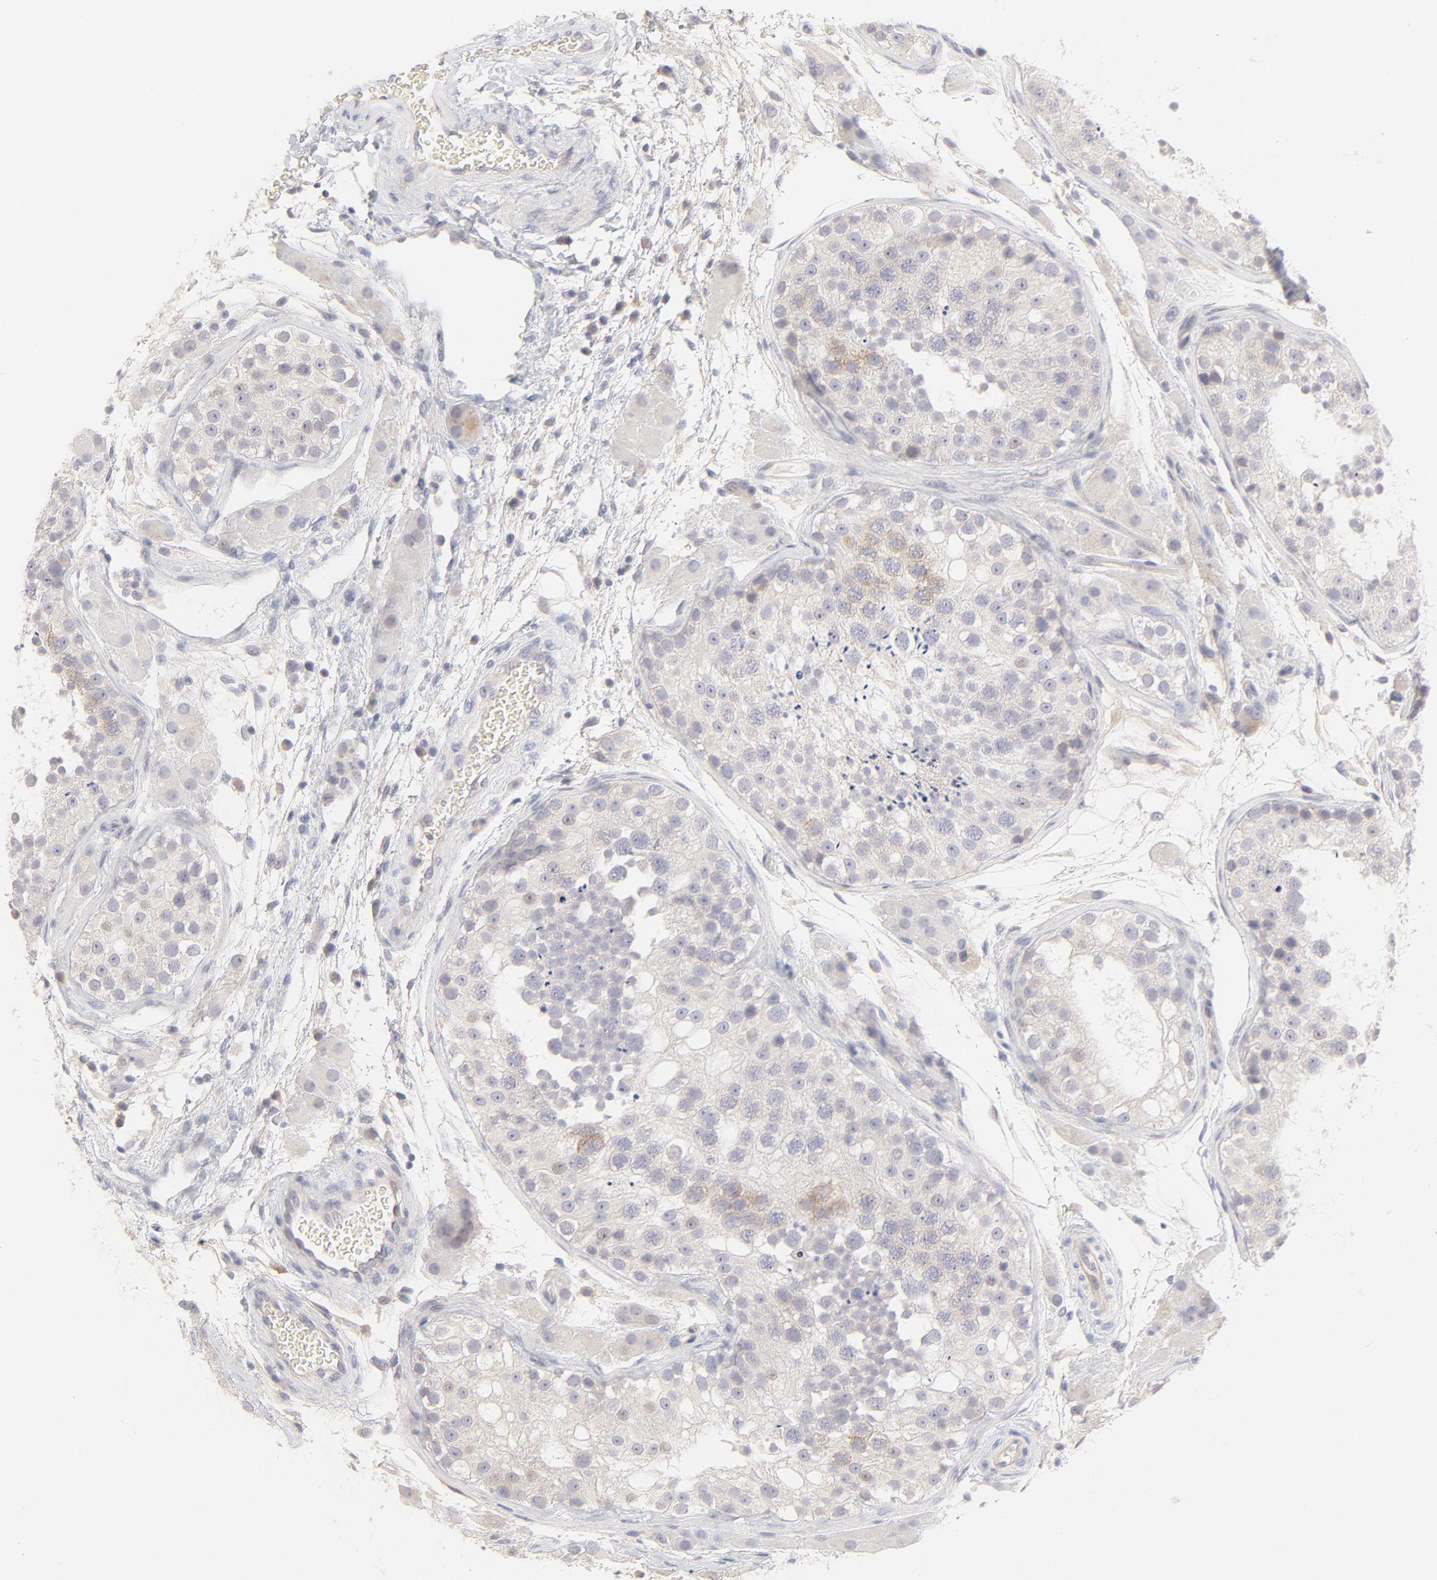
{"staining": {"intensity": "weak", "quantity": "<25%", "location": "cytoplasmic/membranous"}, "tissue": "testis", "cell_type": "Cells in seminiferous ducts", "image_type": "normal", "snomed": [{"axis": "morphology", "description": "Normal tissue, NOS"}, {"axis": "topography", "description": "Testis"}], "caption": "Testis was stained to show a protein in brown. There is no significant expression in cells in seminiferous ducts. Brightfield microscopy of immunohistochemistry stained with DAB (3,3'-diaminobenzidine) (brown) and hematoxylin (blue), captured at high magnification.", "gene": "ELF3", "patient": {"sex": "male", "age": 26}}